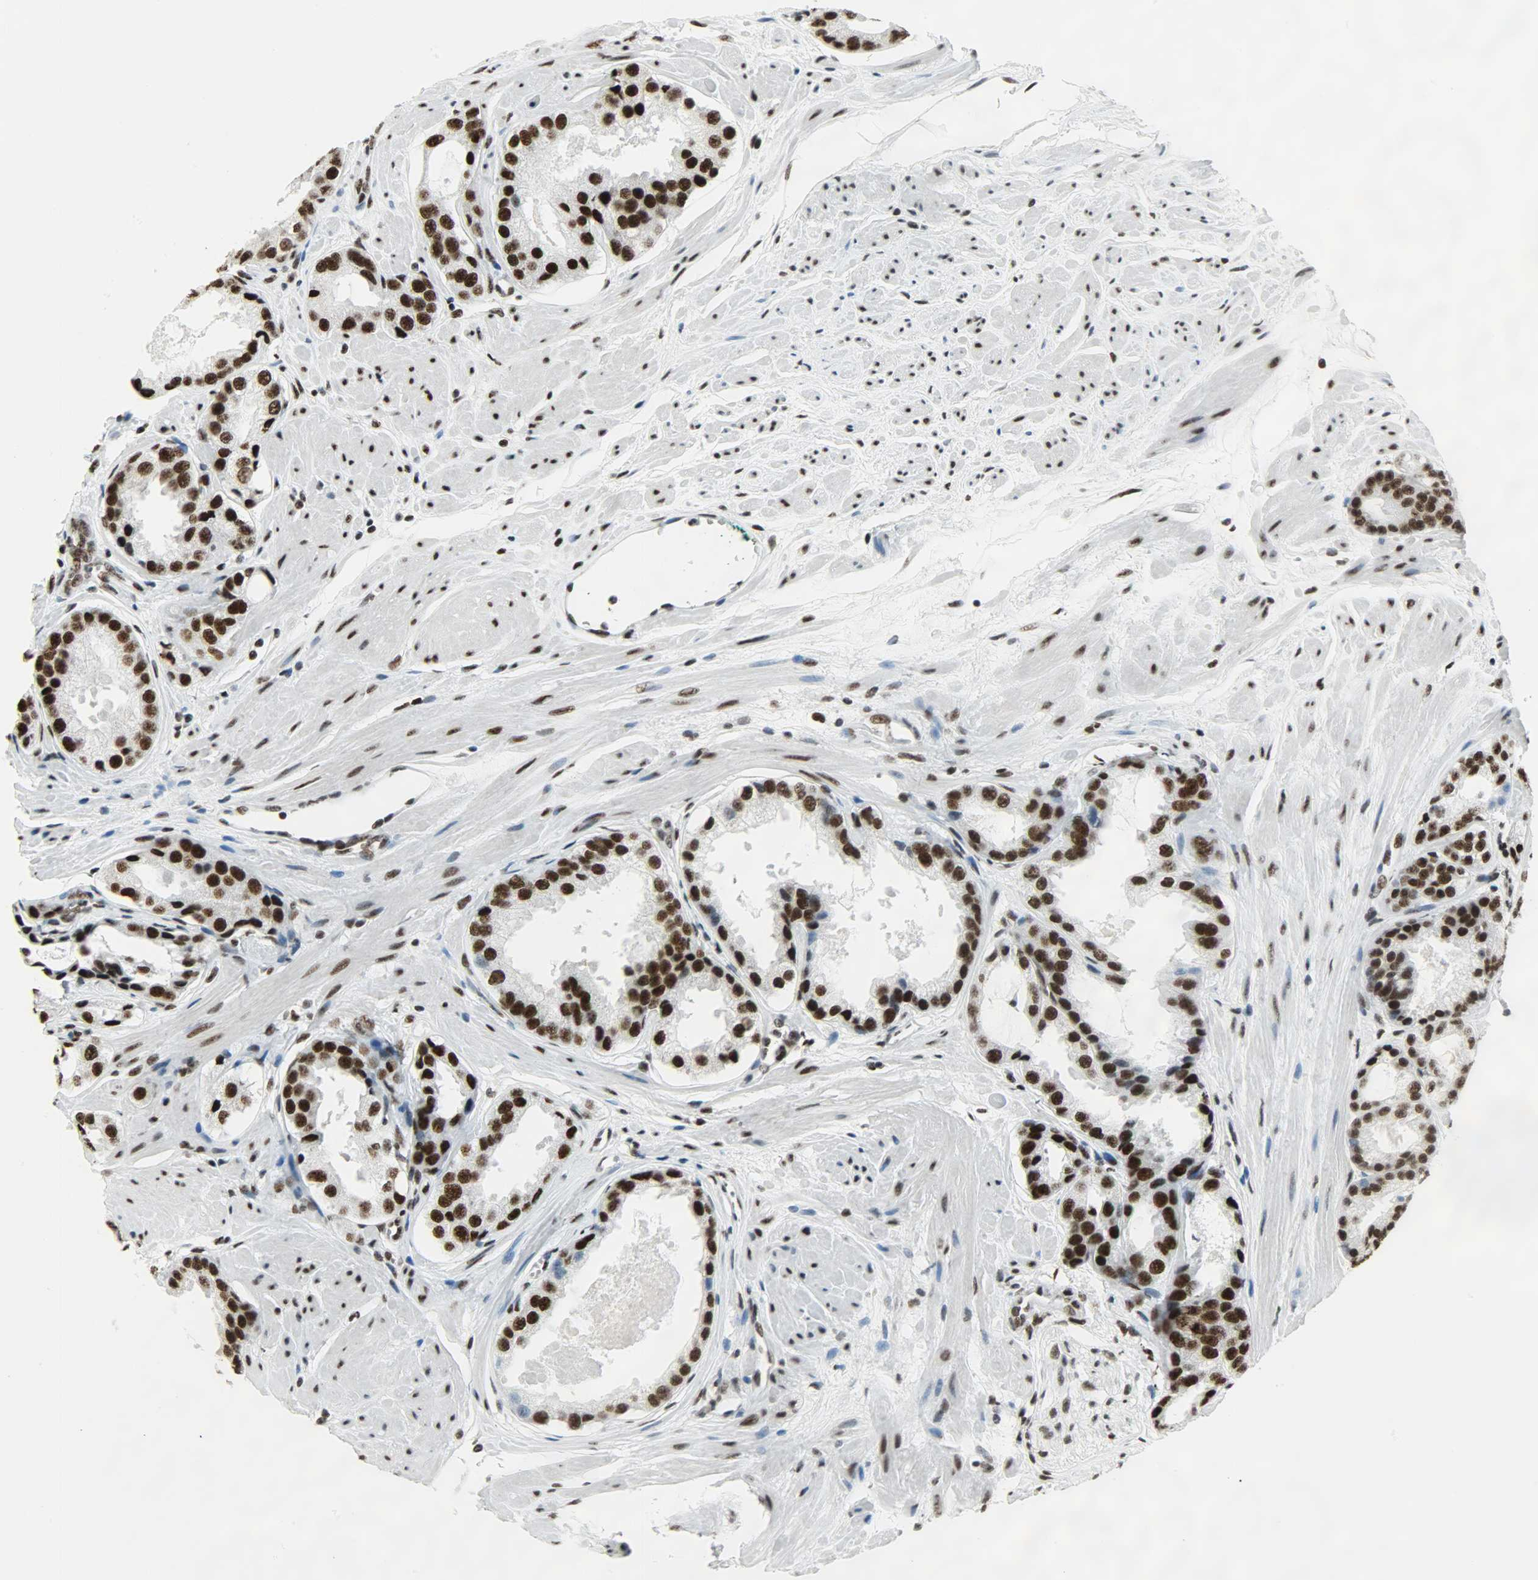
{"staining": {"intensity": "strong", "quantity": ">75%", "location": "nuclear"}, "tissue": "prostate cancer", "cell_type": "Tumor cells", "image_type": "cancer", "snomed": [{"axis": "morphology", "description": "Adenocarcinoma, Medium grade"}, {"axis": "topography", "description": "Prostate"}], "caption": "Immunohistochemical staining of prostate adenocarcinoma (medium-grade) exhibits high levels of strong nuclear positivity in about >75% of tumor cells.", "gene": "SNRPA", "patient": {"sex": "male", "age": 60}}